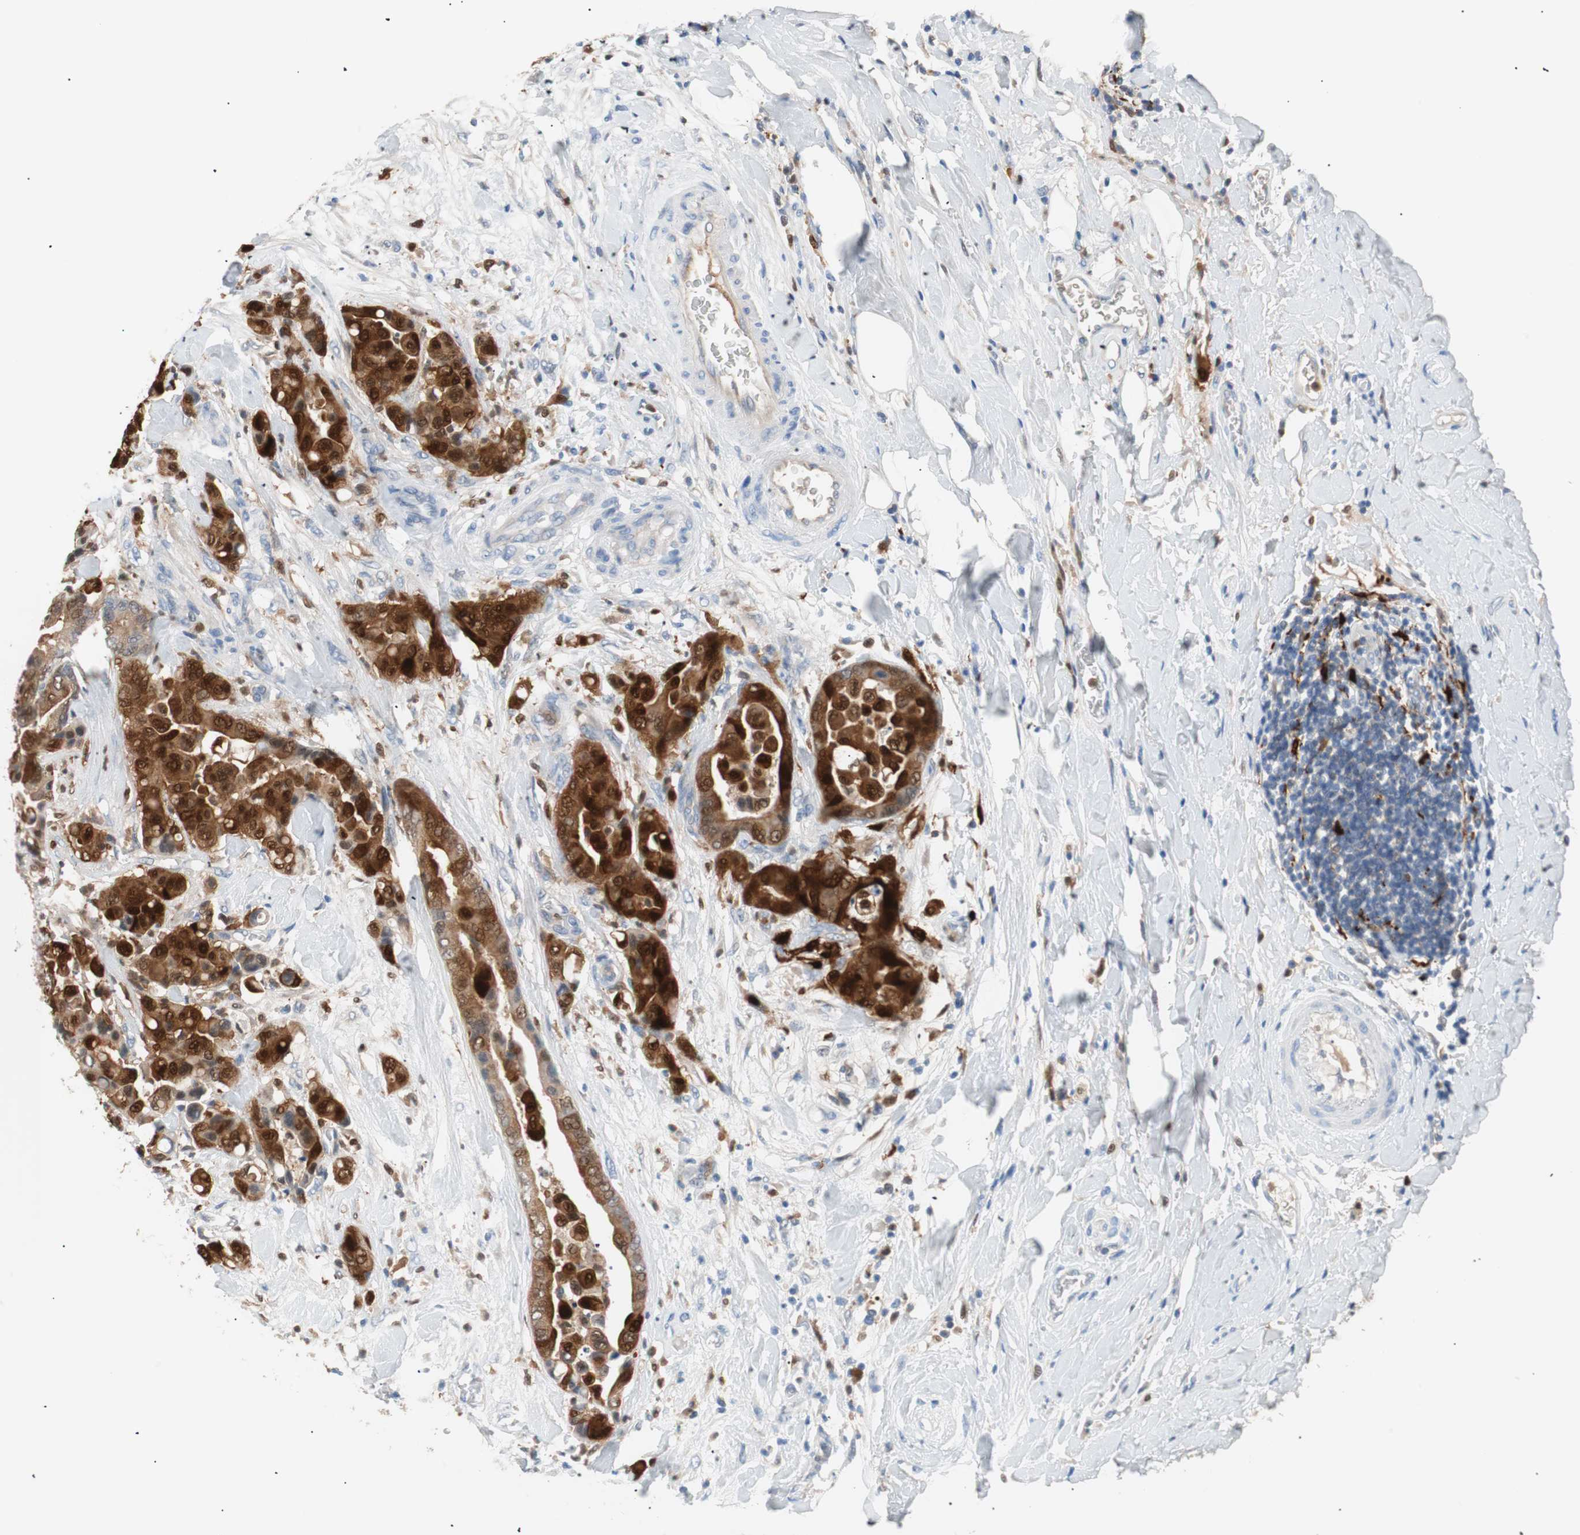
{"staining": {"intensity": "moderate", "quantity": ">75%", "location": "cytoplasmic/membranous,nuclear"}, "tissue": "colorectal cancer", "cell_type": "Tumor cells", "image_type": "cancer", "snomed": [{"axis": "morphology", "description": "Normal tissue, NOS"}, {"axis": "morphology", "description": "Adenocarcinoma, NOS"}, {"axis": "topography", "description": "Colon"}], "caption": "This image displays immunohistochemistry staining of colorectal adenocarcinoma, with medium moderate cytoplasmic/membranous and nuclear expression in about >75% of tumor cells.", "gene": "IL18", "patient": {"sex": "male", "age": 82}}